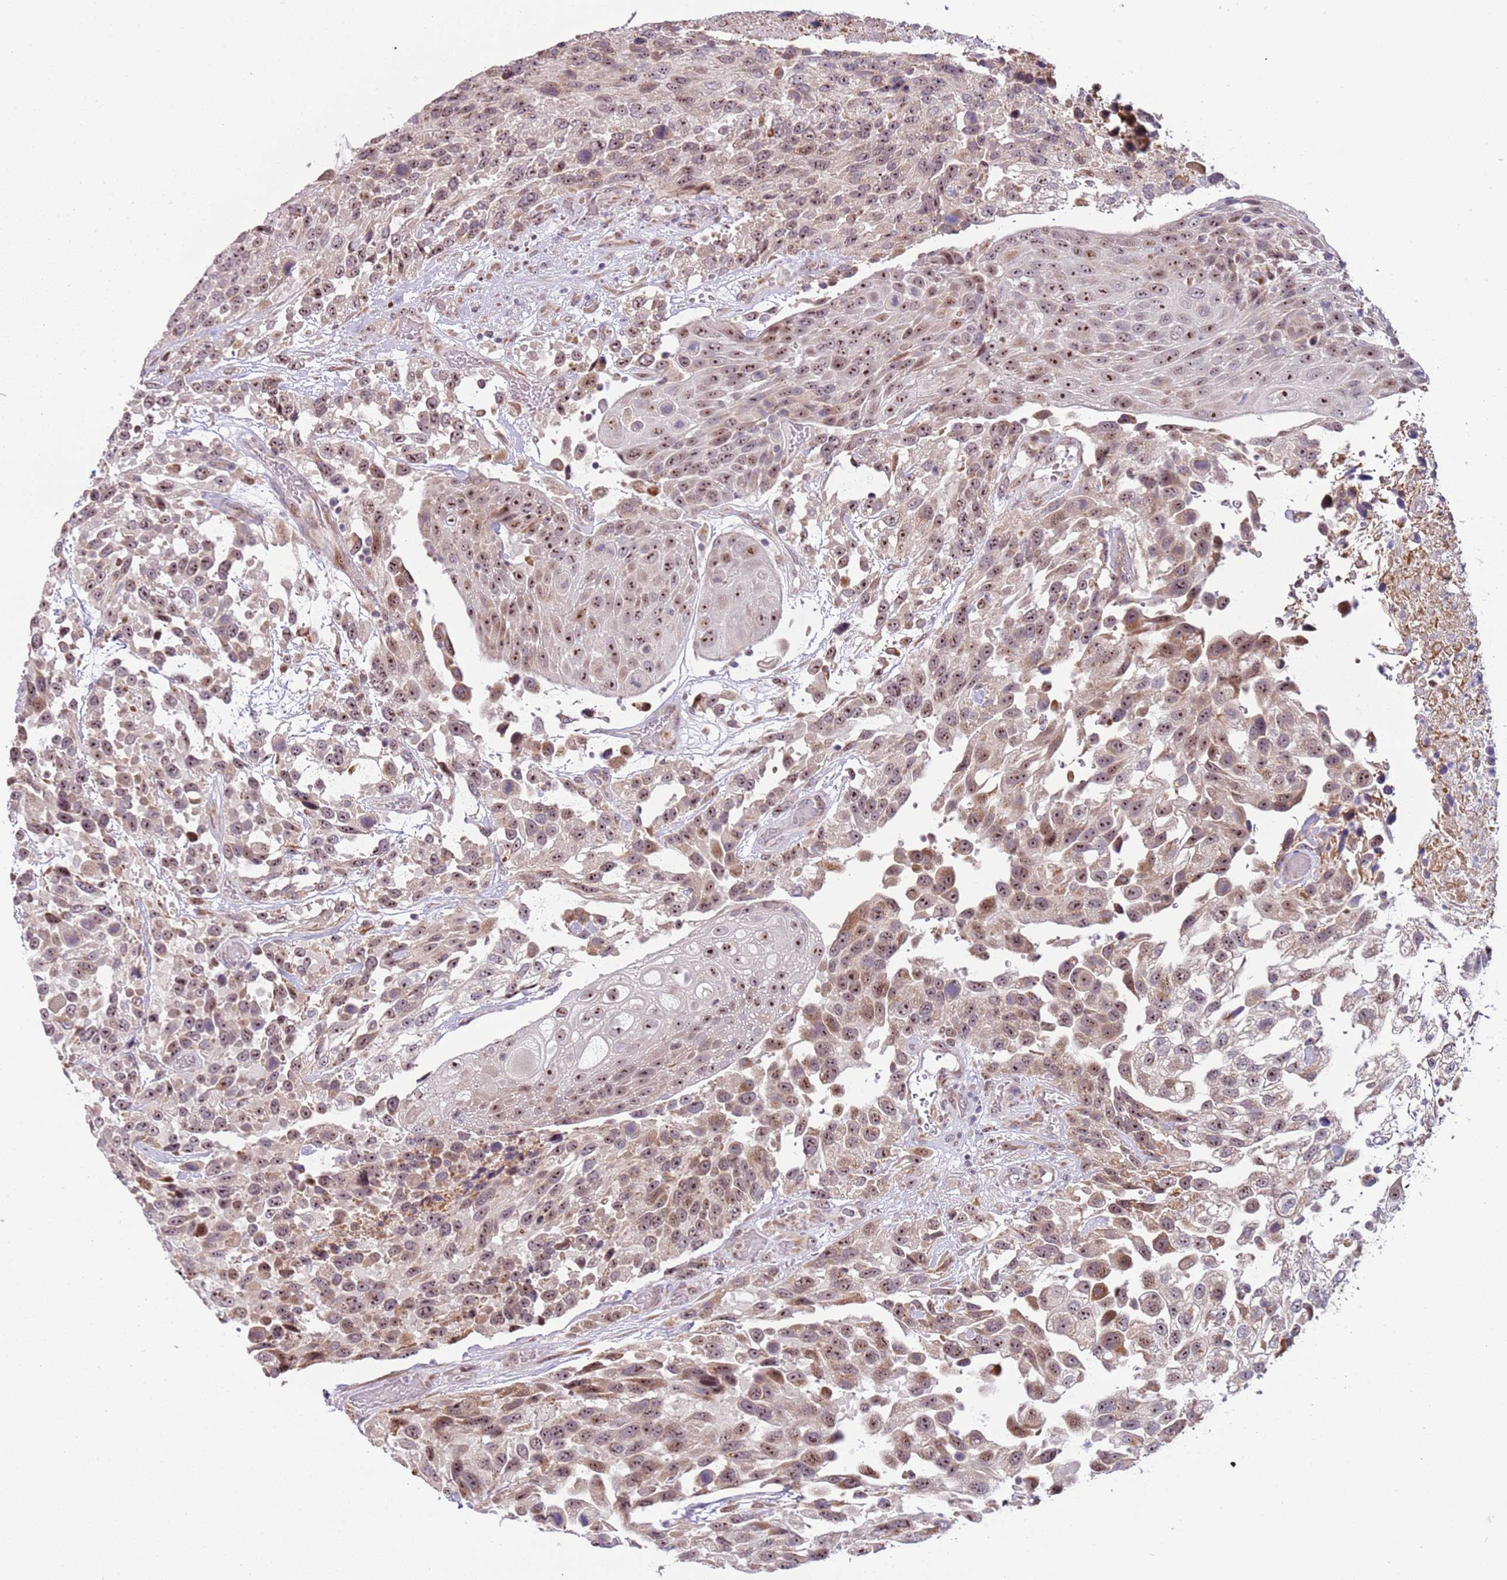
{"staining": {"intensity": "moderate", "quantity": ">75%", "location": "cytoplasmic/membranous,nuclear"}, "tissue": "urothelial cancer", "cell_type": "Tumor cells", "image_type": "cancer", "snomed": [{"axis": "morphology", "description": "Urothelial carcinoma, High grade"}, {"axis": "topography", "description": "Urinary bladder"}], "caption": "DAB immunohistochemical staining of high-grade urothelial carcinoma reveals moderate cytoplasmic/membranous and nuclear protein positivity in approximately >75% of tumor cells.", "gene": "UCMA", "patient": {"sex": "female", "age": 70}}